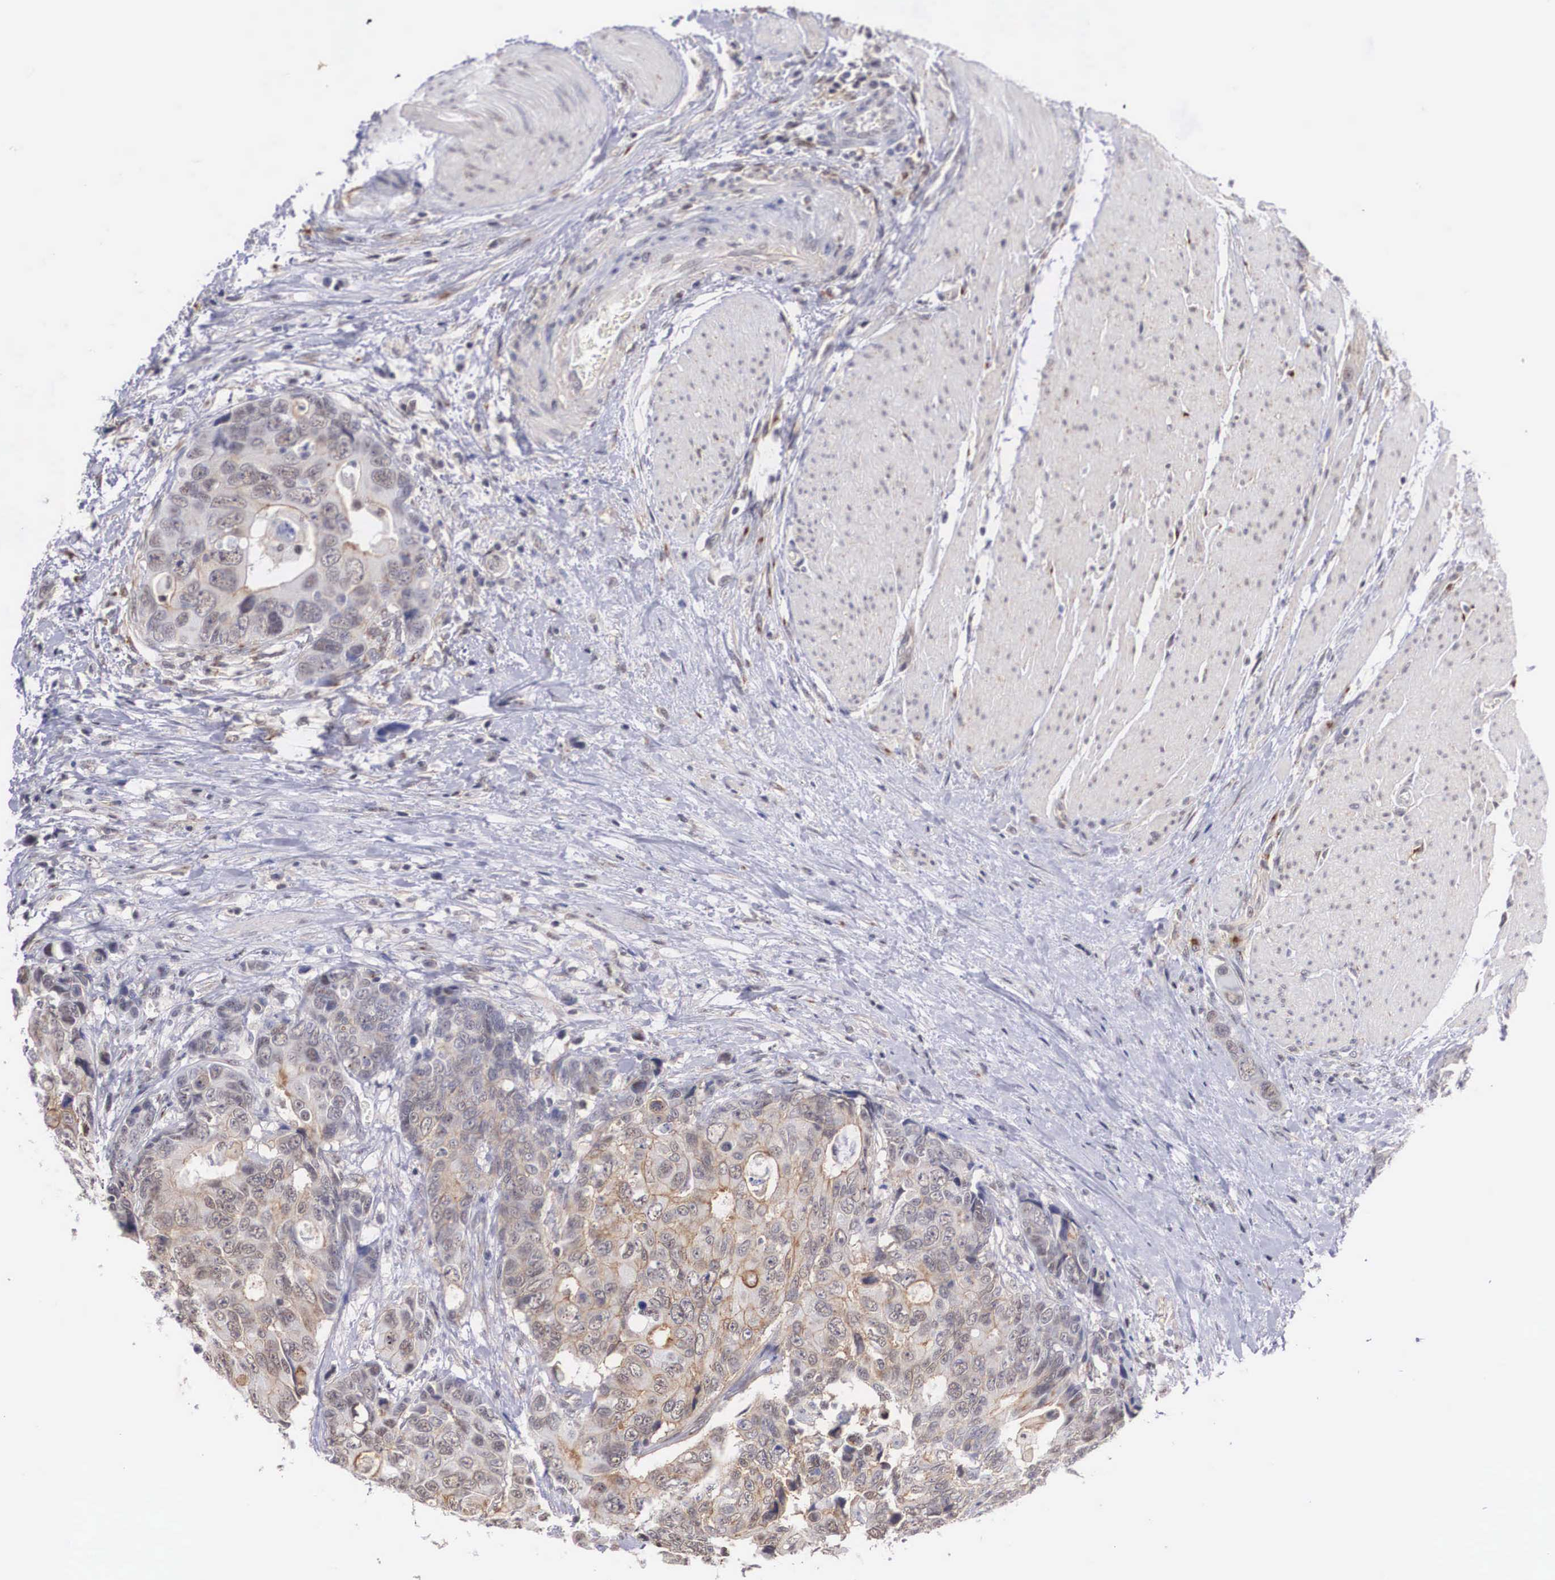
{"staining": {"intensity": "weak", "quantity": "25%-75%", "location": "cytoplasmic/membranous"}, "tissue": "colorectal cancer", "cell_type": "Tumor cells", "image_type": "cancer", "snomed": [{"axis": "morphology", "description": "Adenocarcinoma, NOS"}, {"axis": "topography", "description": "Rectum"}], "caption": "This is a photomicrograph of IHC staining of colorectal cancer (adenocarcinoma), which shows weak expression in the cytoplasmic/membranous of tumor cells.", "gene": "NR4A2", "patient": {"sex": "female", "age": 67}}